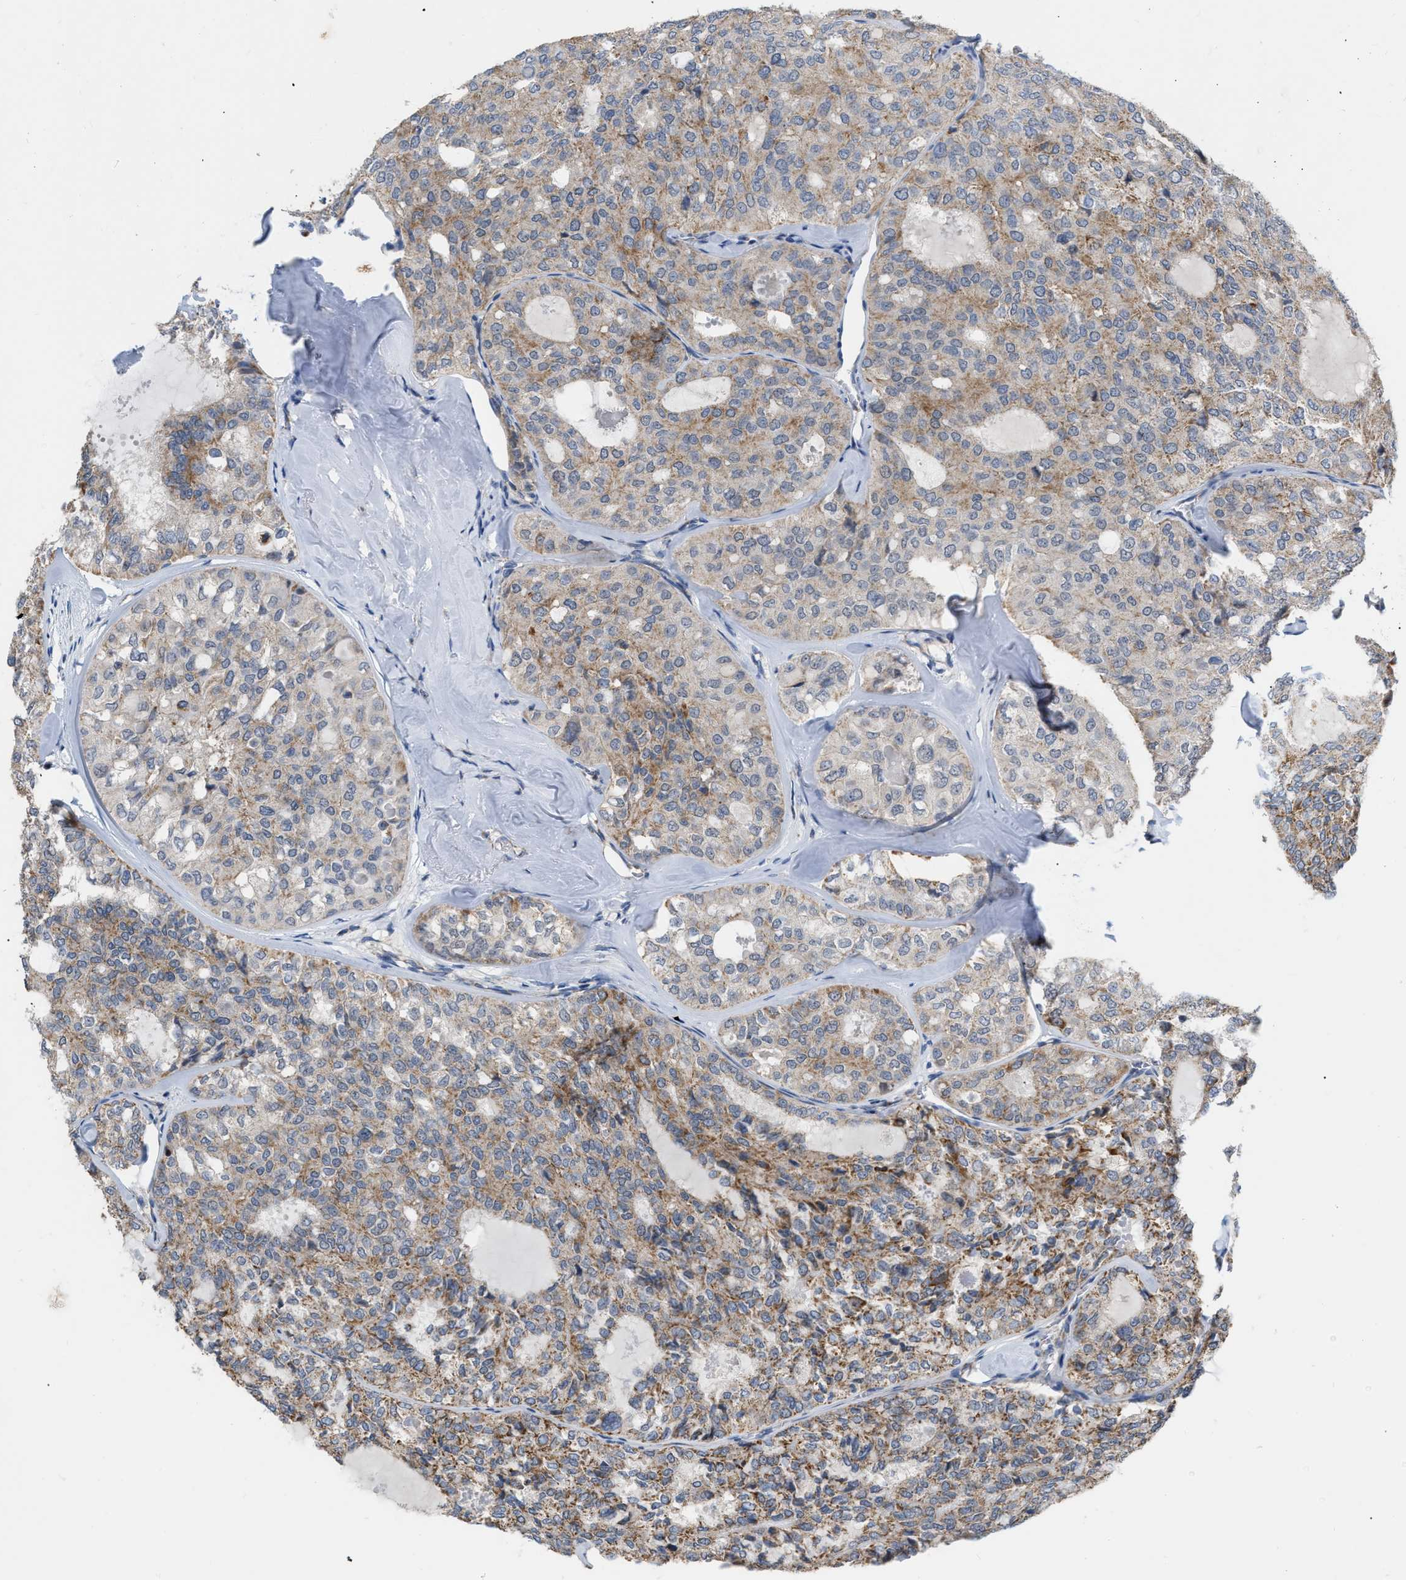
{"staining": {"intensity": "moderate", "quantity": ">75%", "location": "cytoplasmic/membranous"}, "tissue": "thyroid cancer", "cell_type": "Tumor cells", "image_type": "cancer", "snomed": [{"axis": "morphology", "description": "Follicular adenoma carcinoma, NOS"}, {"axis": "topography", "description": "Thyroid gland"}], "caption": "Human thyroid follicular adenoma carcinoma stained for a protein (brown) exhibits moderate cytoplasmic/membranous positive expression in about >75% of tumor cells.", "gene": "DDX56", "patient": {"sex": "male", "age": 75}}